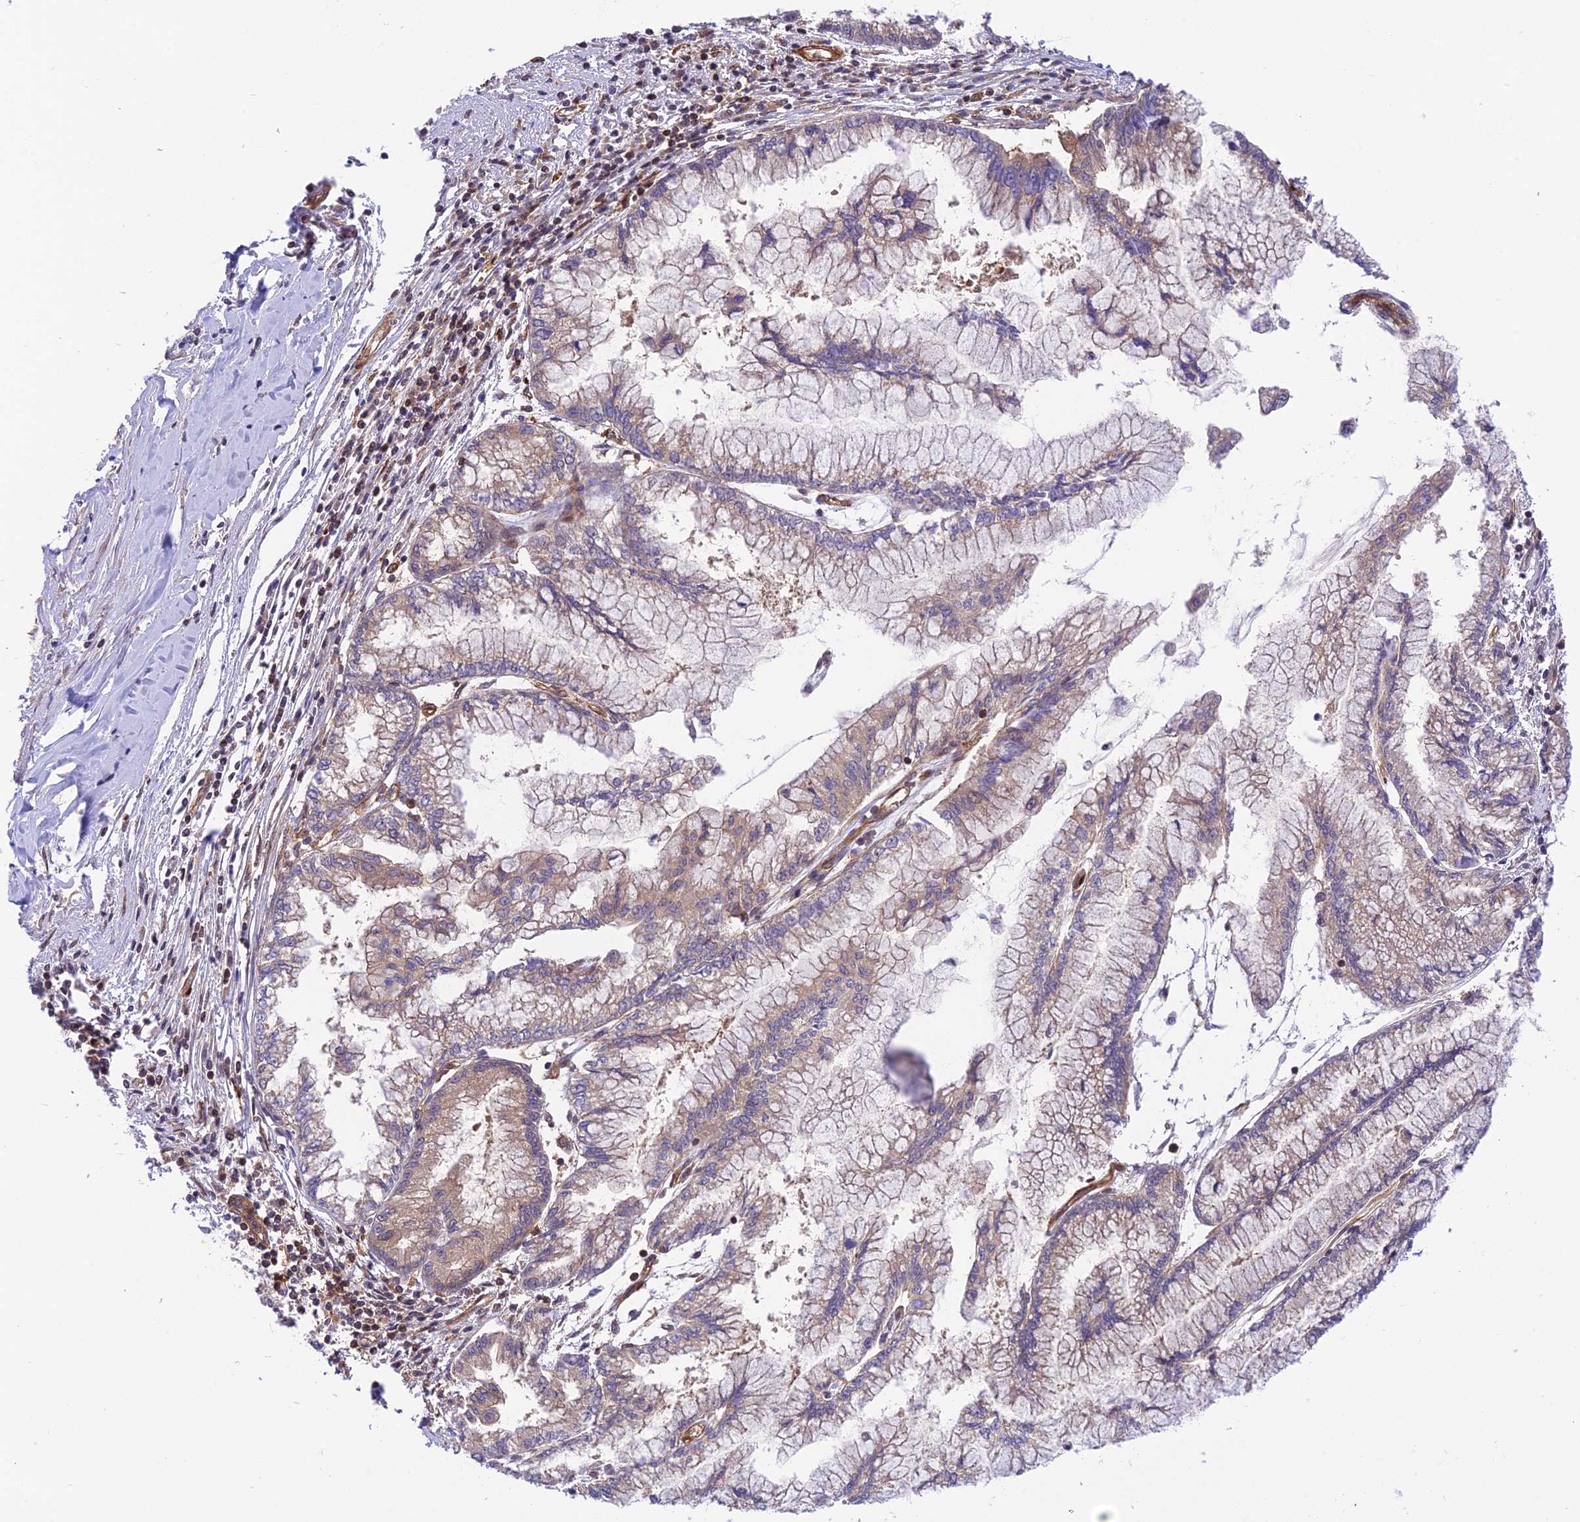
{"staining": {"intensity": "moderate", "quantity": "<25%", "location": "cytoplasmic/membranous"}, "tissue": "pancreatic cancer", "cell_type": "Tumor cells", "image_type": "cancer", "snomed": [{"axis": "morphology", "description": "Adenocarcinoma, NOS"}, {"axis": "topography", "description": "Pancreas"}], "caption": "A photomicrograph of pancreatic adenocarcinoma stained for a protein demonstrates moderate cytoplasmic/membranous brown staining in tumor cells.", "gene": "EVI5L", "patient": {"sex": "male", "age": 73}}